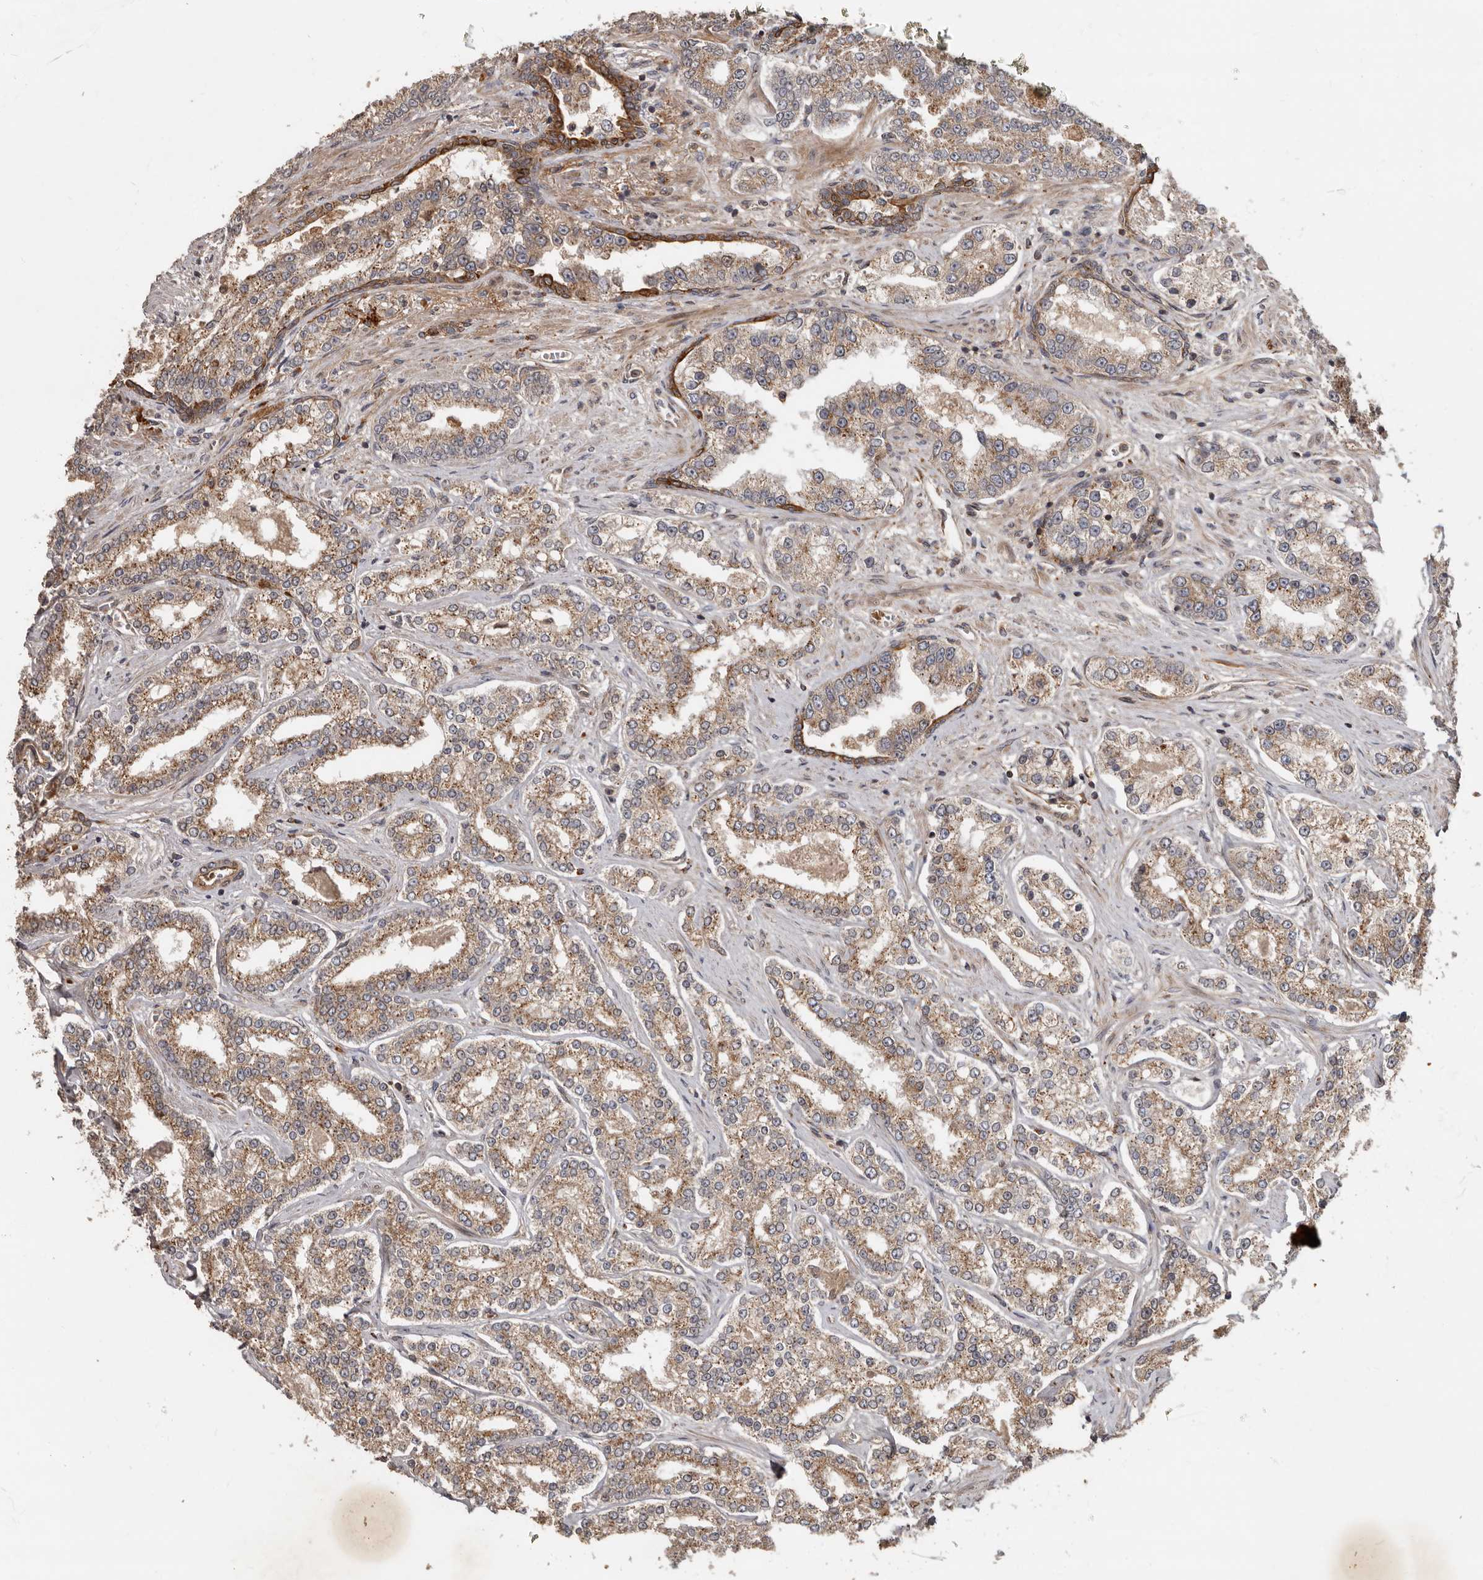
{"staining": {"intensity": "moderate", "quantity": ">75%", "location": "cytoplasmic/membranous"}, "tissue": "prostate cancer", "cell_type": "Tumor cells", "image_type": "cancer", "snomed": [{"axis": "morphology", "description": "Normal tissue, NOS"}, {"axis": "morphology", "description": "Adenocarcinoma, High grade"}, {"axis": "topography", "description": "Prostate"}], "caption": "A brown stain labels moderate cytoplasmic/membranous positivity of a protein in adenocarcinoma (high-grade) (prostate) tumor cells.", "gene": "STK36", "patient": {"sex": "male", "age": 83}}